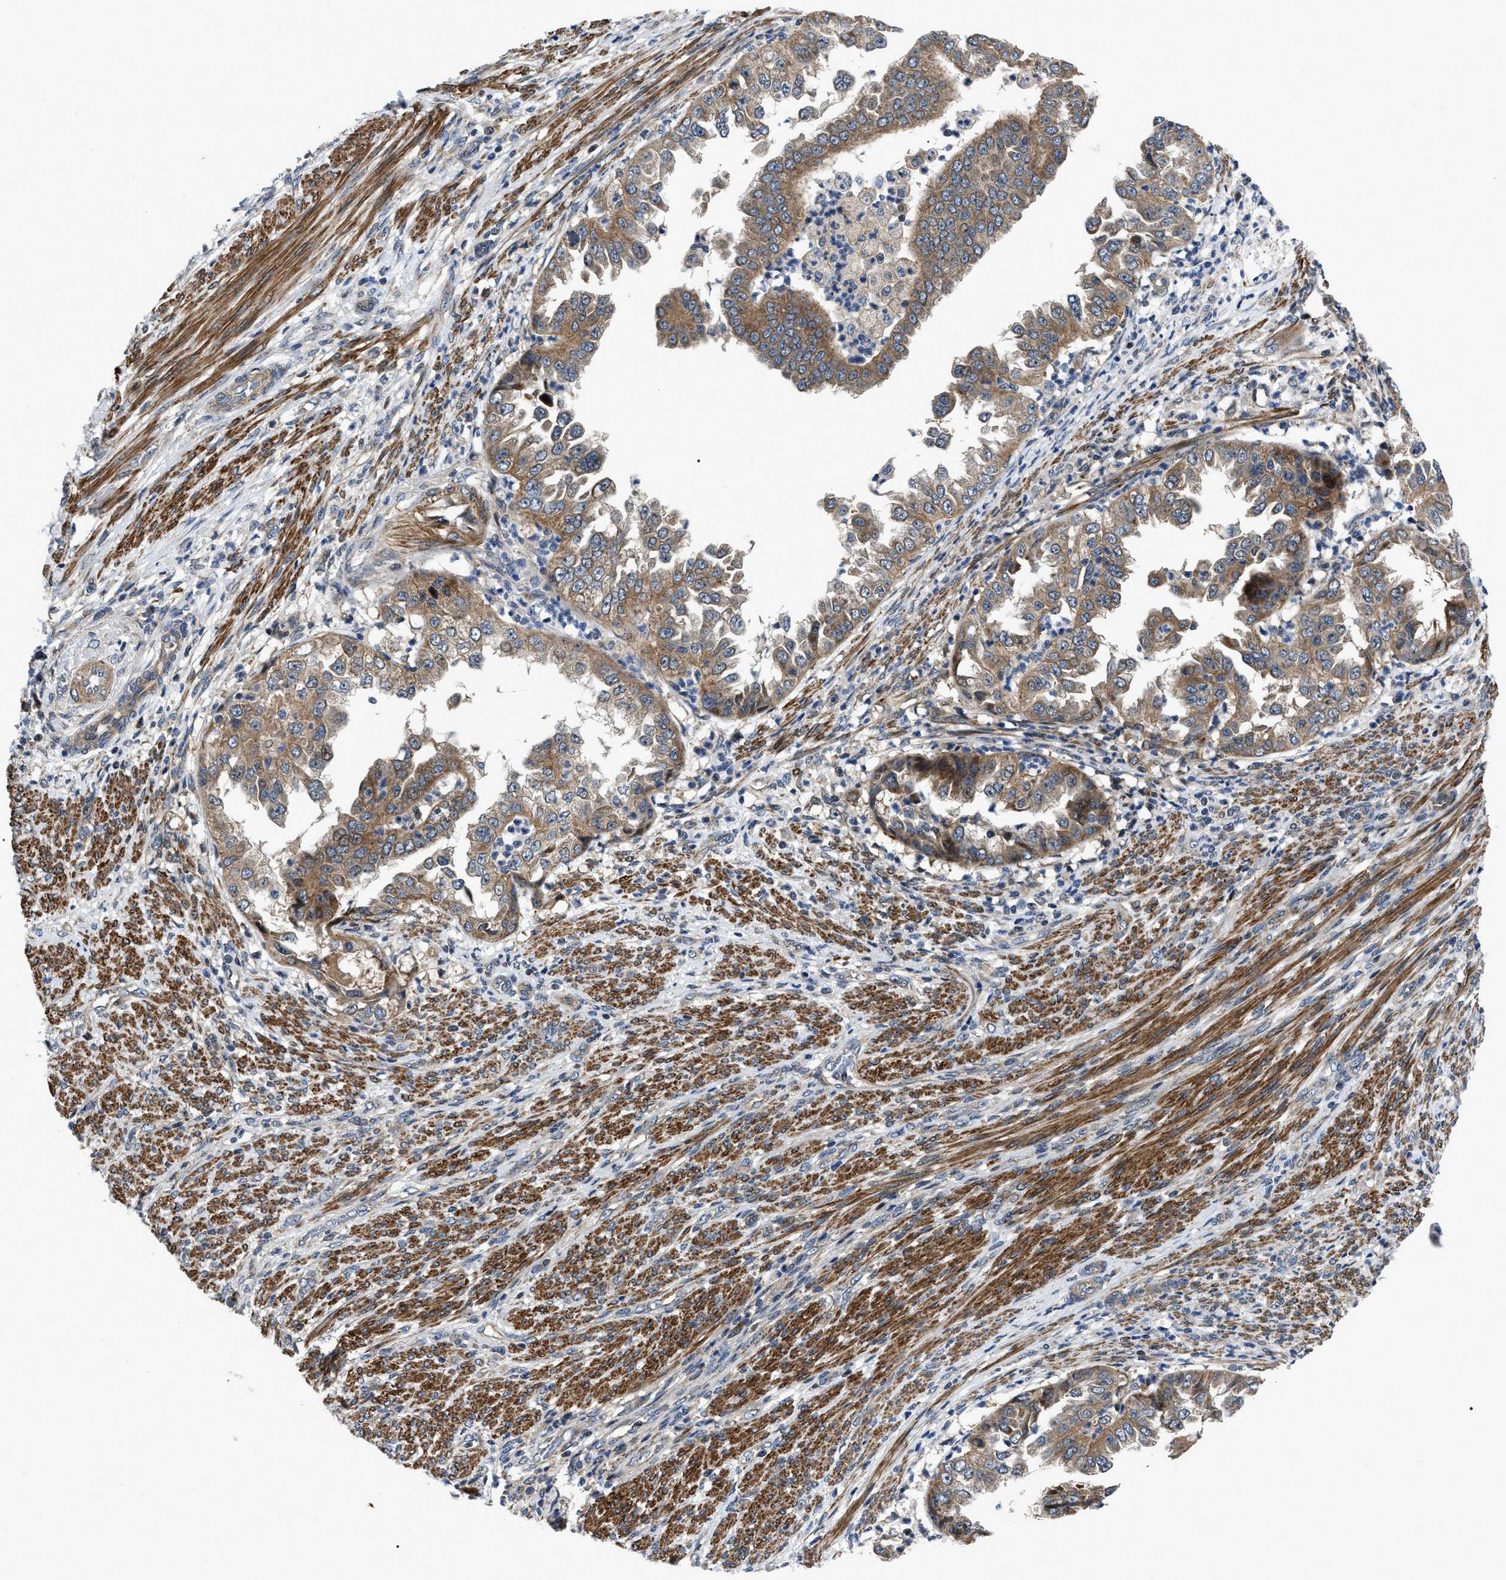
{"staining": {"intensity": "moderate", "quantity": ">75%", "location": "cytoplasmic/membranous"}, "tissue": "endometrial cancer", "cell_type": "Tumor cells", "image_type": "cancer", "snomed": [{"axis": "morphology", "description": "Adenocarcinoma, NOS"}, {"axis": "topography", "description": "Endometrium"}], "caption": "Tumor cells demonstrate medium levels of moderate cytoplasmic/membranous staining in about >75% of cells in human endometrial cancer. (Brightfield microscopy of DAB IHC at high magnification).", "gene": "PPWD1", "patient": {"sex": "female", "age": 85}}